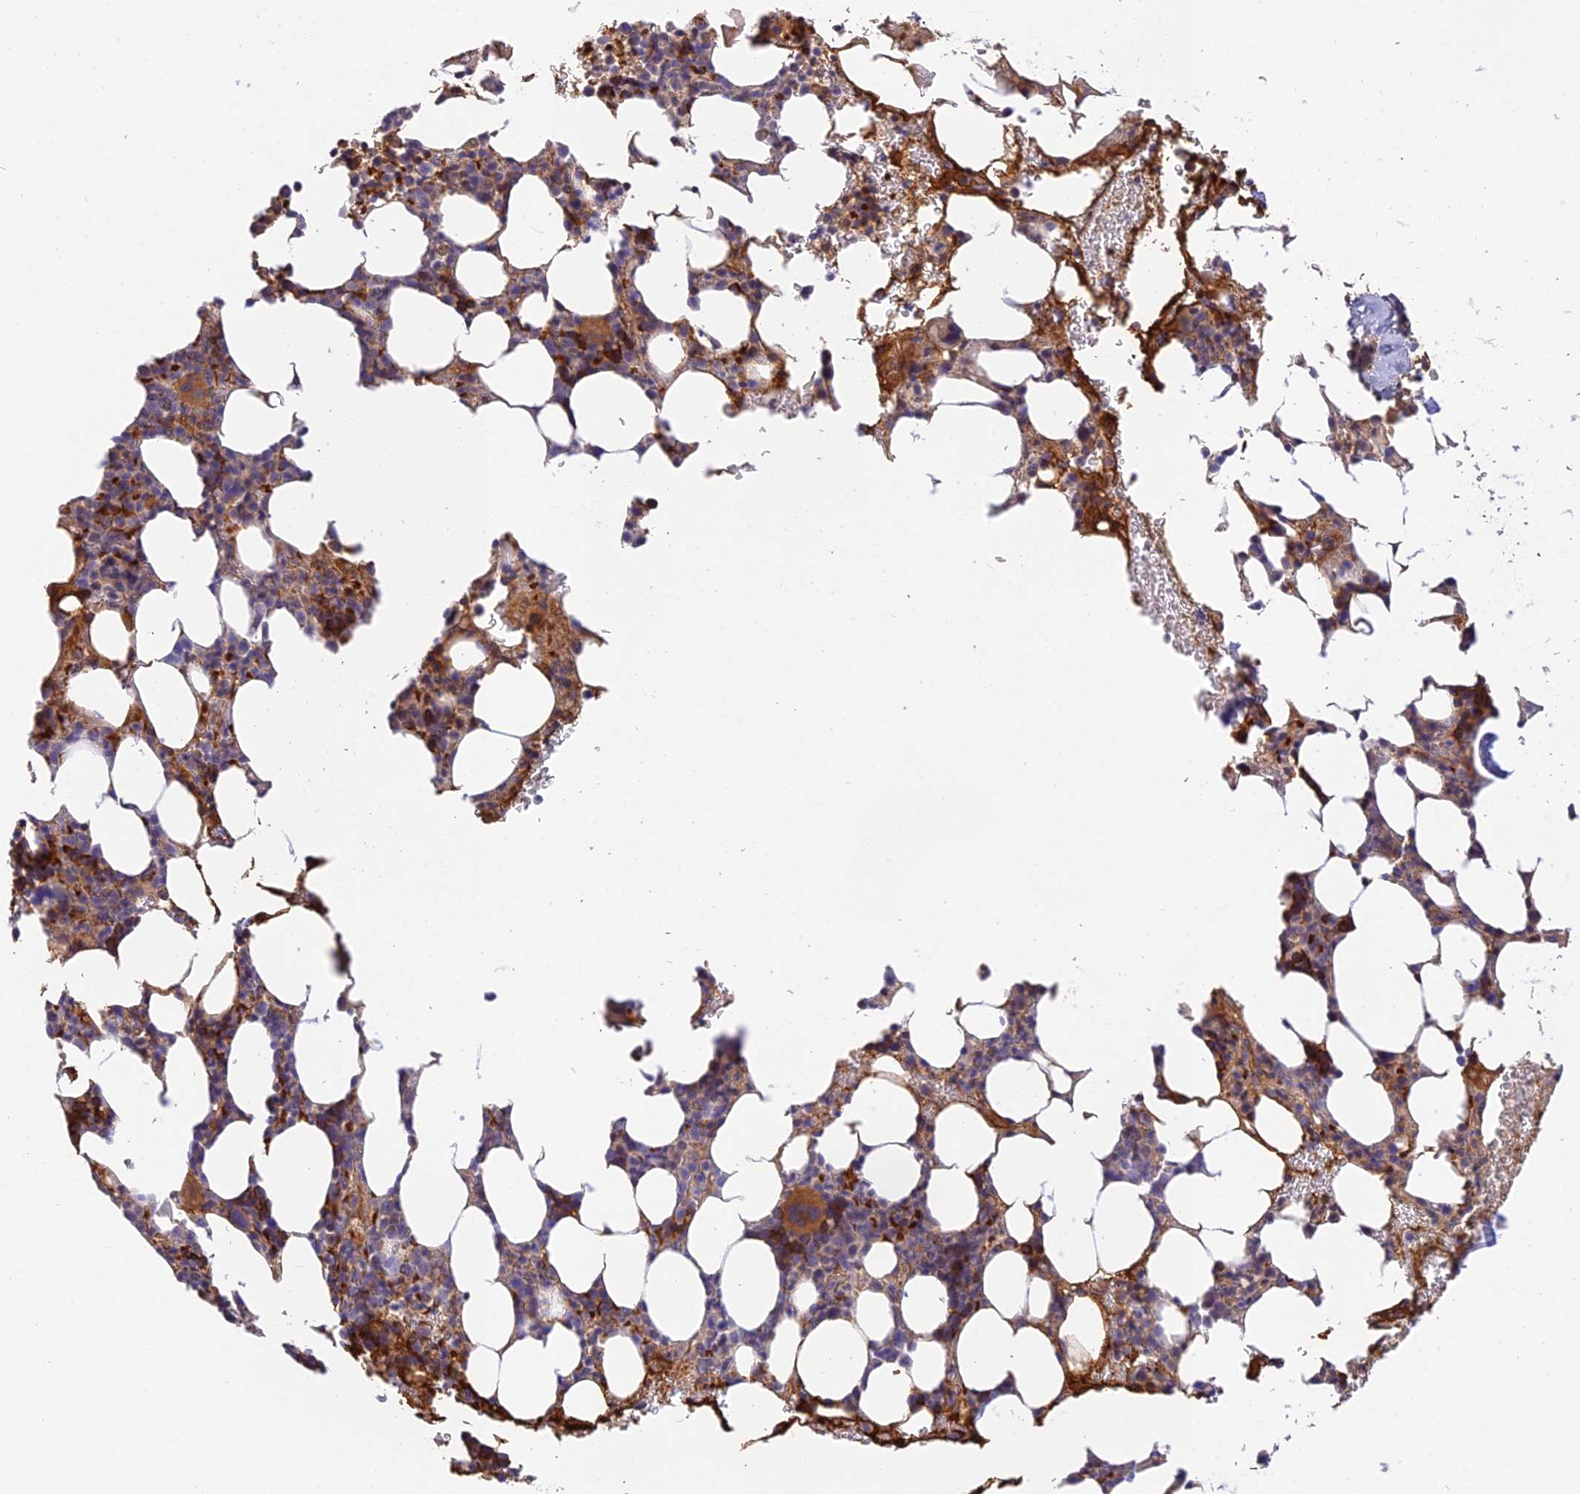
{"staining": {"intensity": "strong", "quantity": "<25%", "location": "cytoplasmic/membranous"}, "tissue": "bone marrow", "cell_type": "Hematopoietic cells", "image_type": "normal", "snomed": [{"axis": "morphology", "description": "Normal tissue, NOS"}, {"axis": "topography", "description": "Bone marrow"}], "caption": "Immunohistochemistry histopathology image of unremarkable human bone marrow stained for a protein (brown), which exhibits medium levels of strong cytoplasmic/membranous expression in about <25% of hematopoietic cells.", "gene": "HDHD2", "patient": {"sex": "male", "age": 78}}